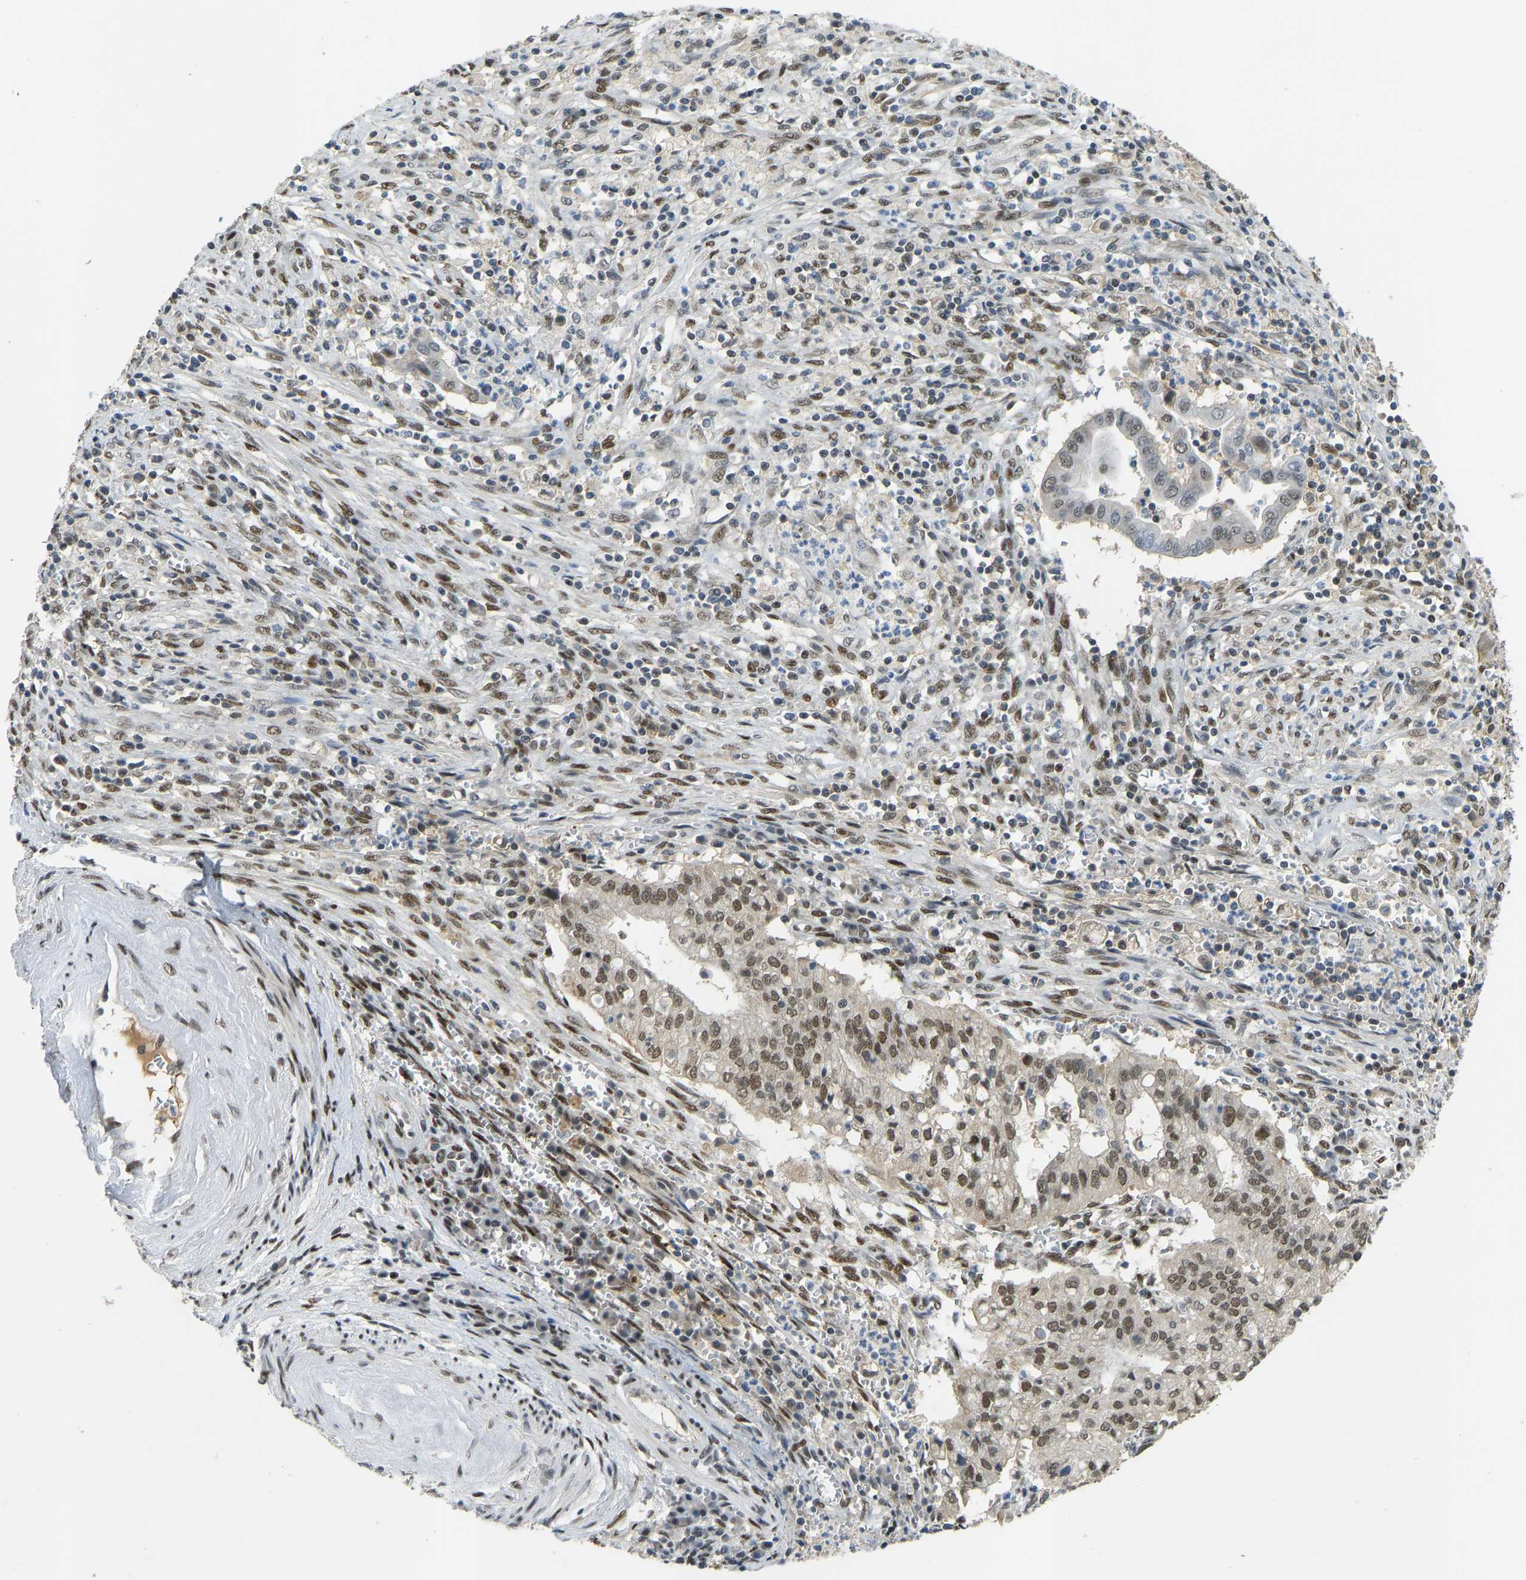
{"staining": {"intensity": "moderate", "quantity": "25%-75%", "location": "nuclear"}, "tissue": "cervical cancer", "cell_type": "Tumor cells", "image_type": "cancer", "snomed": [{"axis": "morphology", "description": "Adenocarcinoma, NOS"}, {"axis": "topography", "description": "Cervix"}], "caption": "Brown immunohistochemical staining in cervical adenocarcinoma exhibits moderate nuclear positivity in approximately 25%-75% of tumor cells. The protein is stained brown, and the nuclei are stained in blue (DAB IHC with brightfield microscopy, high magnification).", "gene": "FOXK1", "patient": {"sex": "female", "age": 44}}